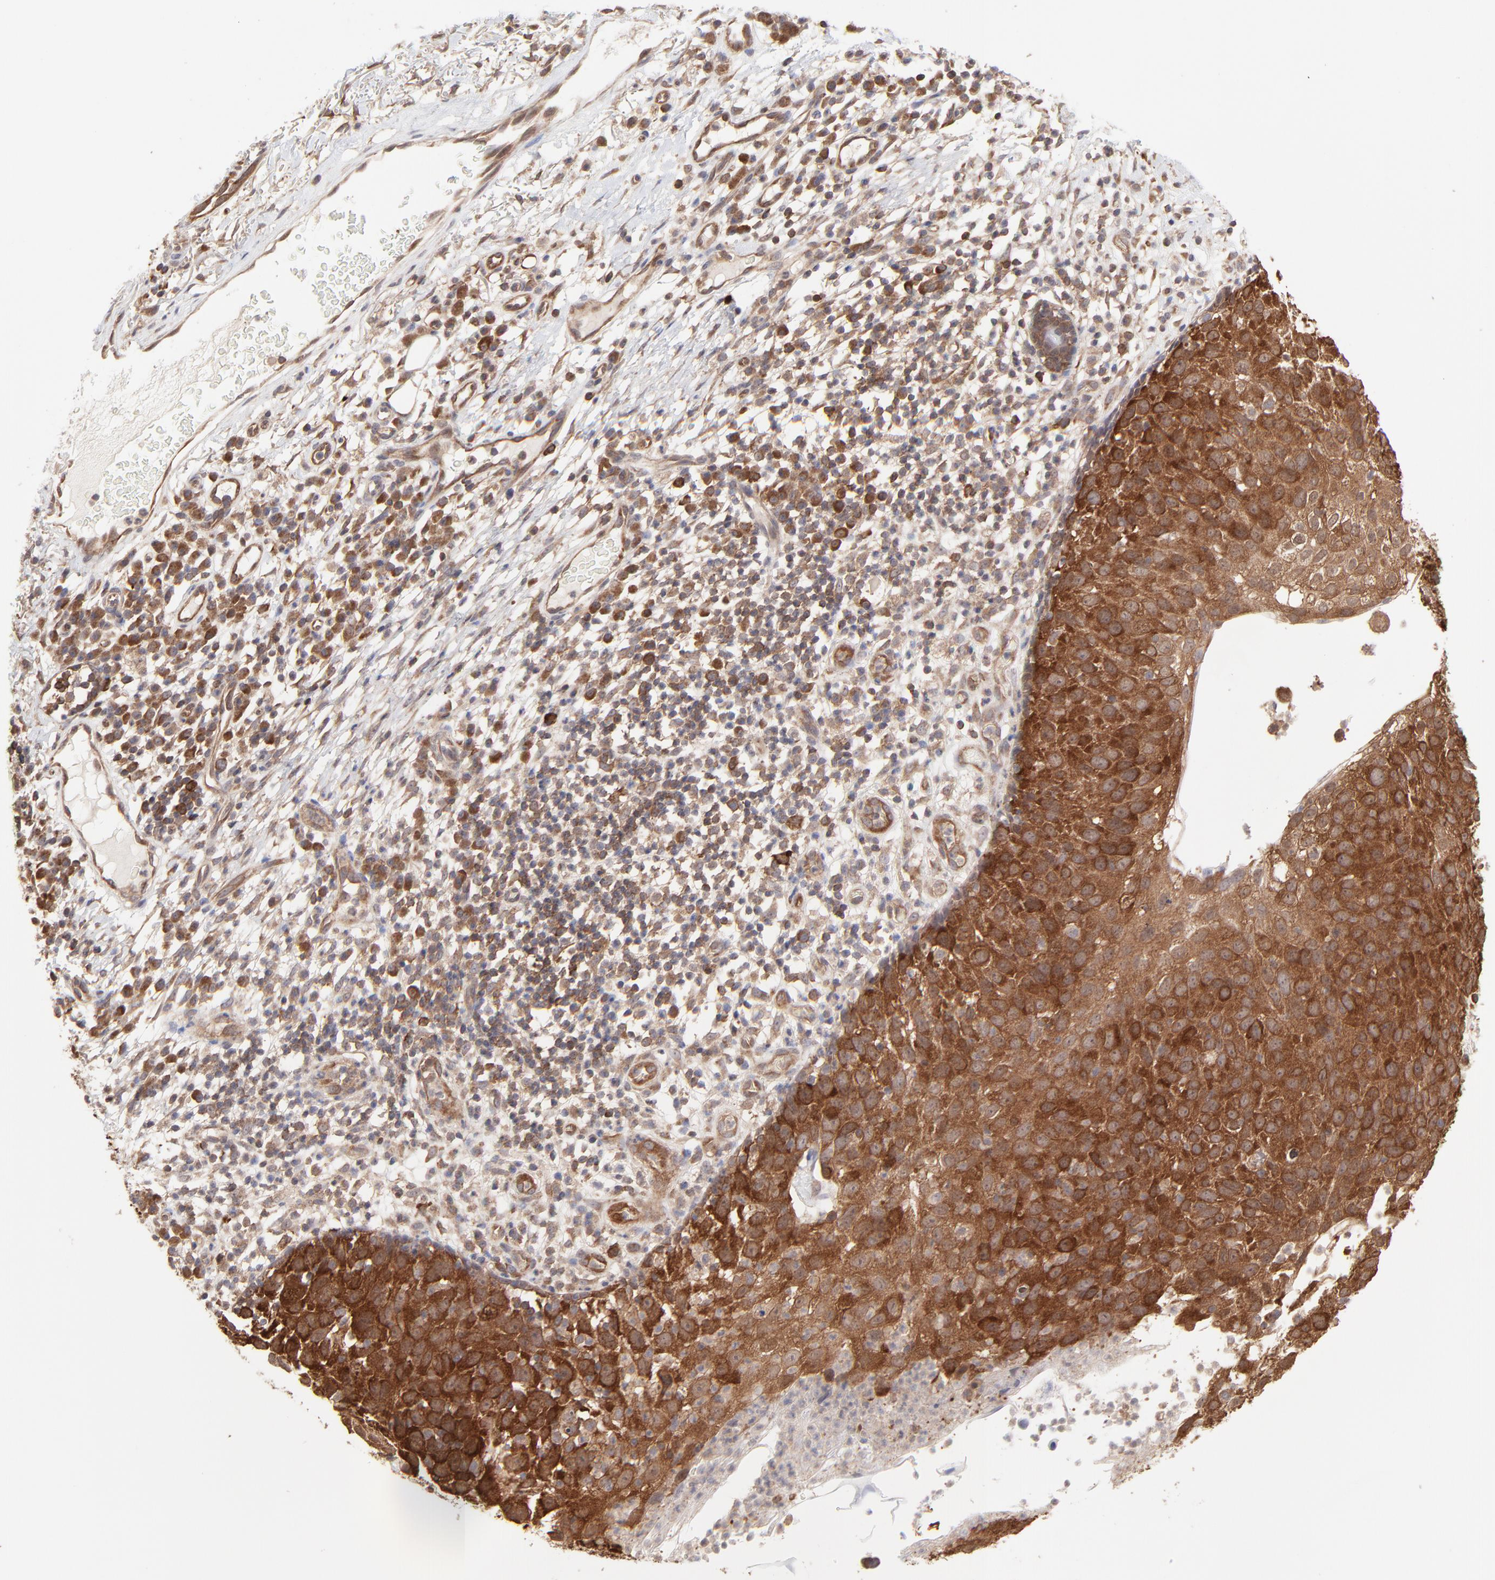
{"staining": {"intensity": "strong", "quantity": ">75%", "location": "cytoplasmic/membranous"}, "tissue": "skin cancer", "cell_type": "Tumor cells", "image_type": "cancer", "snomed": [{"axis": "morphology", "description": "Squamous cell carcinoma, NOS"}, {"axis": "topography", "description": "Skin"}], "caption": "Tumor cells reveal high levels of strong cytoplasmic/membranous staining in approximately >75% of cells in skin cancer. (DAB (3,3'-diaminobenzidine) IHC with brightfield microscopy, high magnification).", "gene": "GART", "patient": {"sex": "male", "age": 87}}